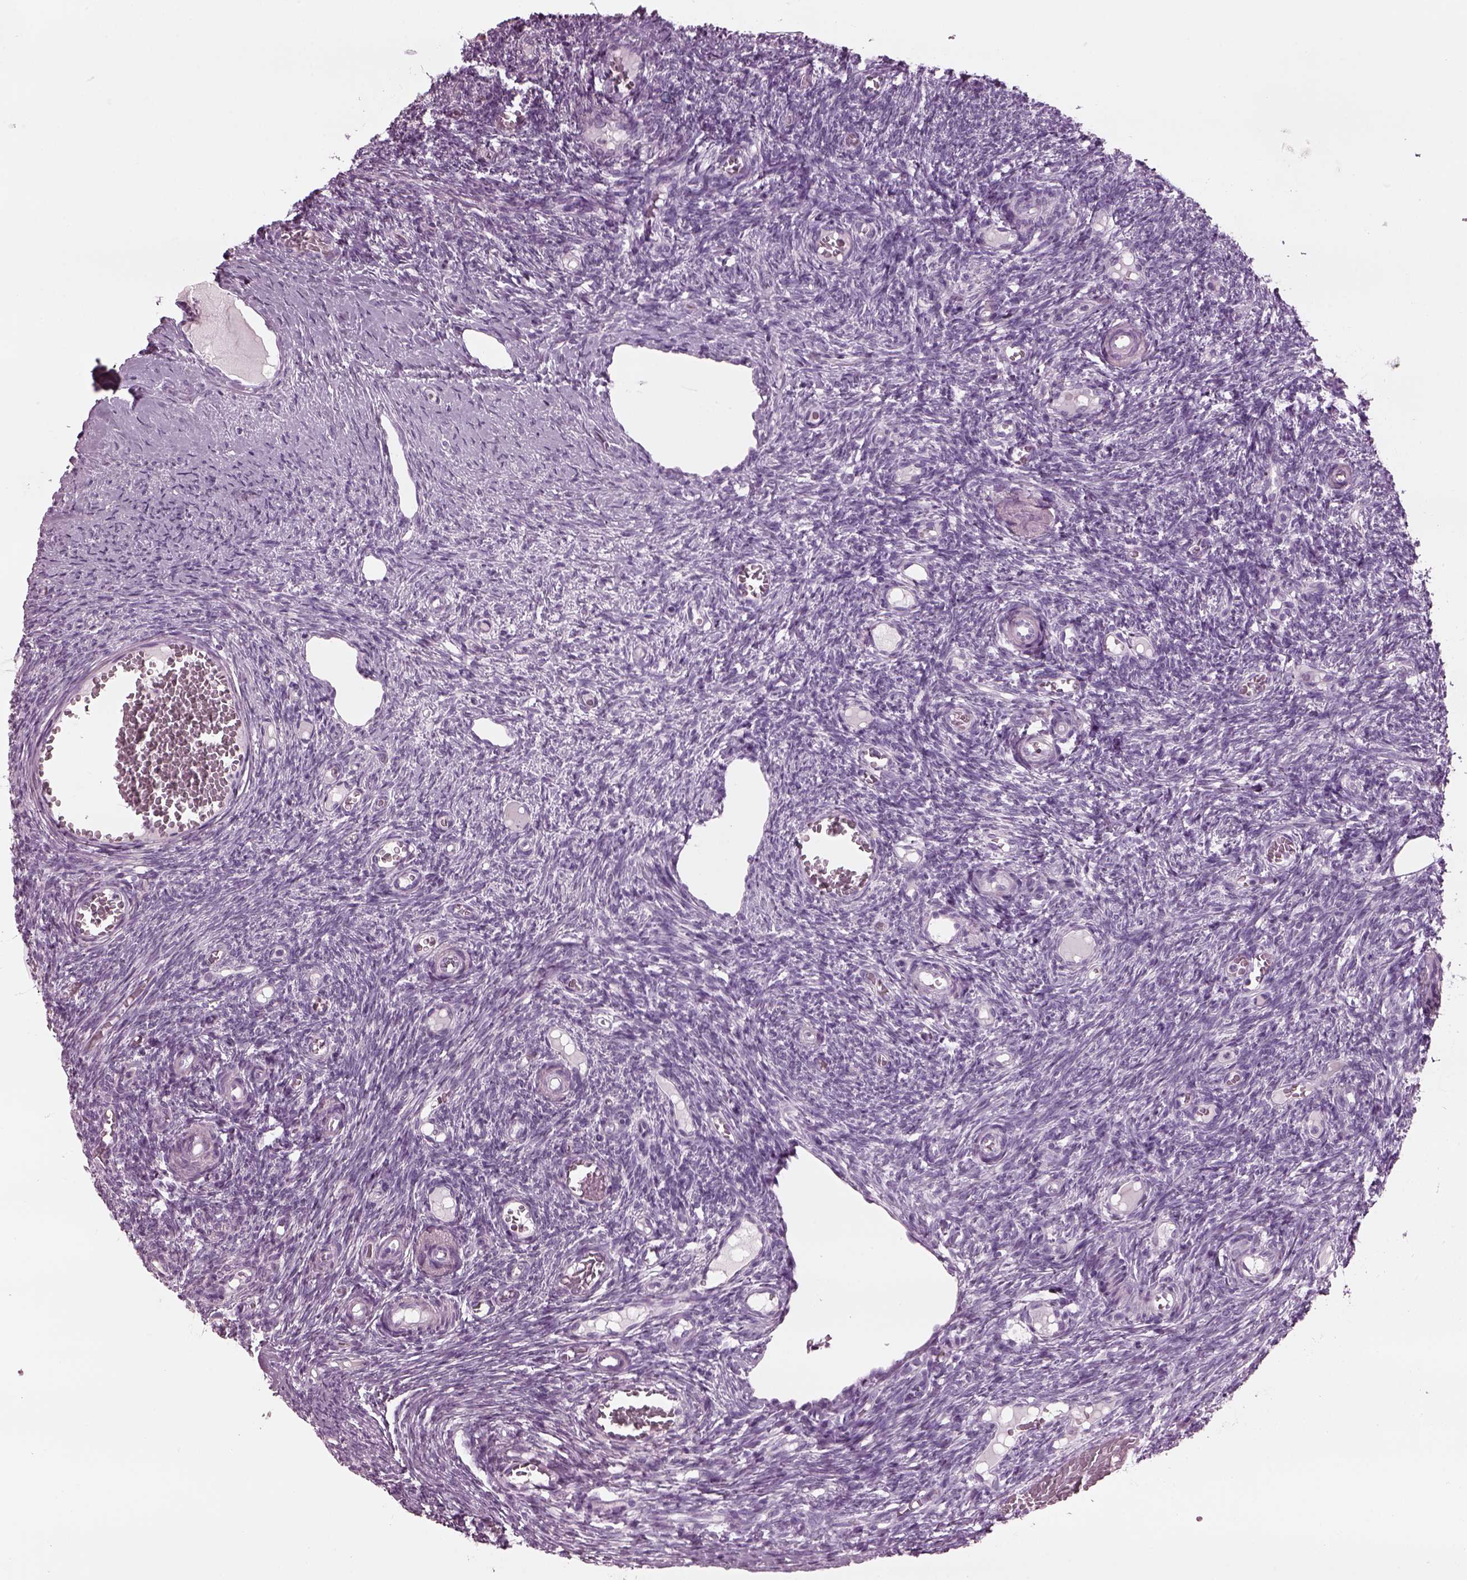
{"staining": {"intensity": "negative", "quantity": "none", "location": "none"}, "tissue": "ovary", "cell_type": "Follicle cells", "image_type": "normal", "snomed": [{"axis": "morphology", "description": "Normal tissue, NOS"}, {"axis": "topography", "description": "Ovary"}], "caption": "DAB immunohistochemical staining of benign human ovary demonstrates no significant expression in follicle cells.", "gene": "TPPP2", "patient": {"sex": "female", "age": 39}}